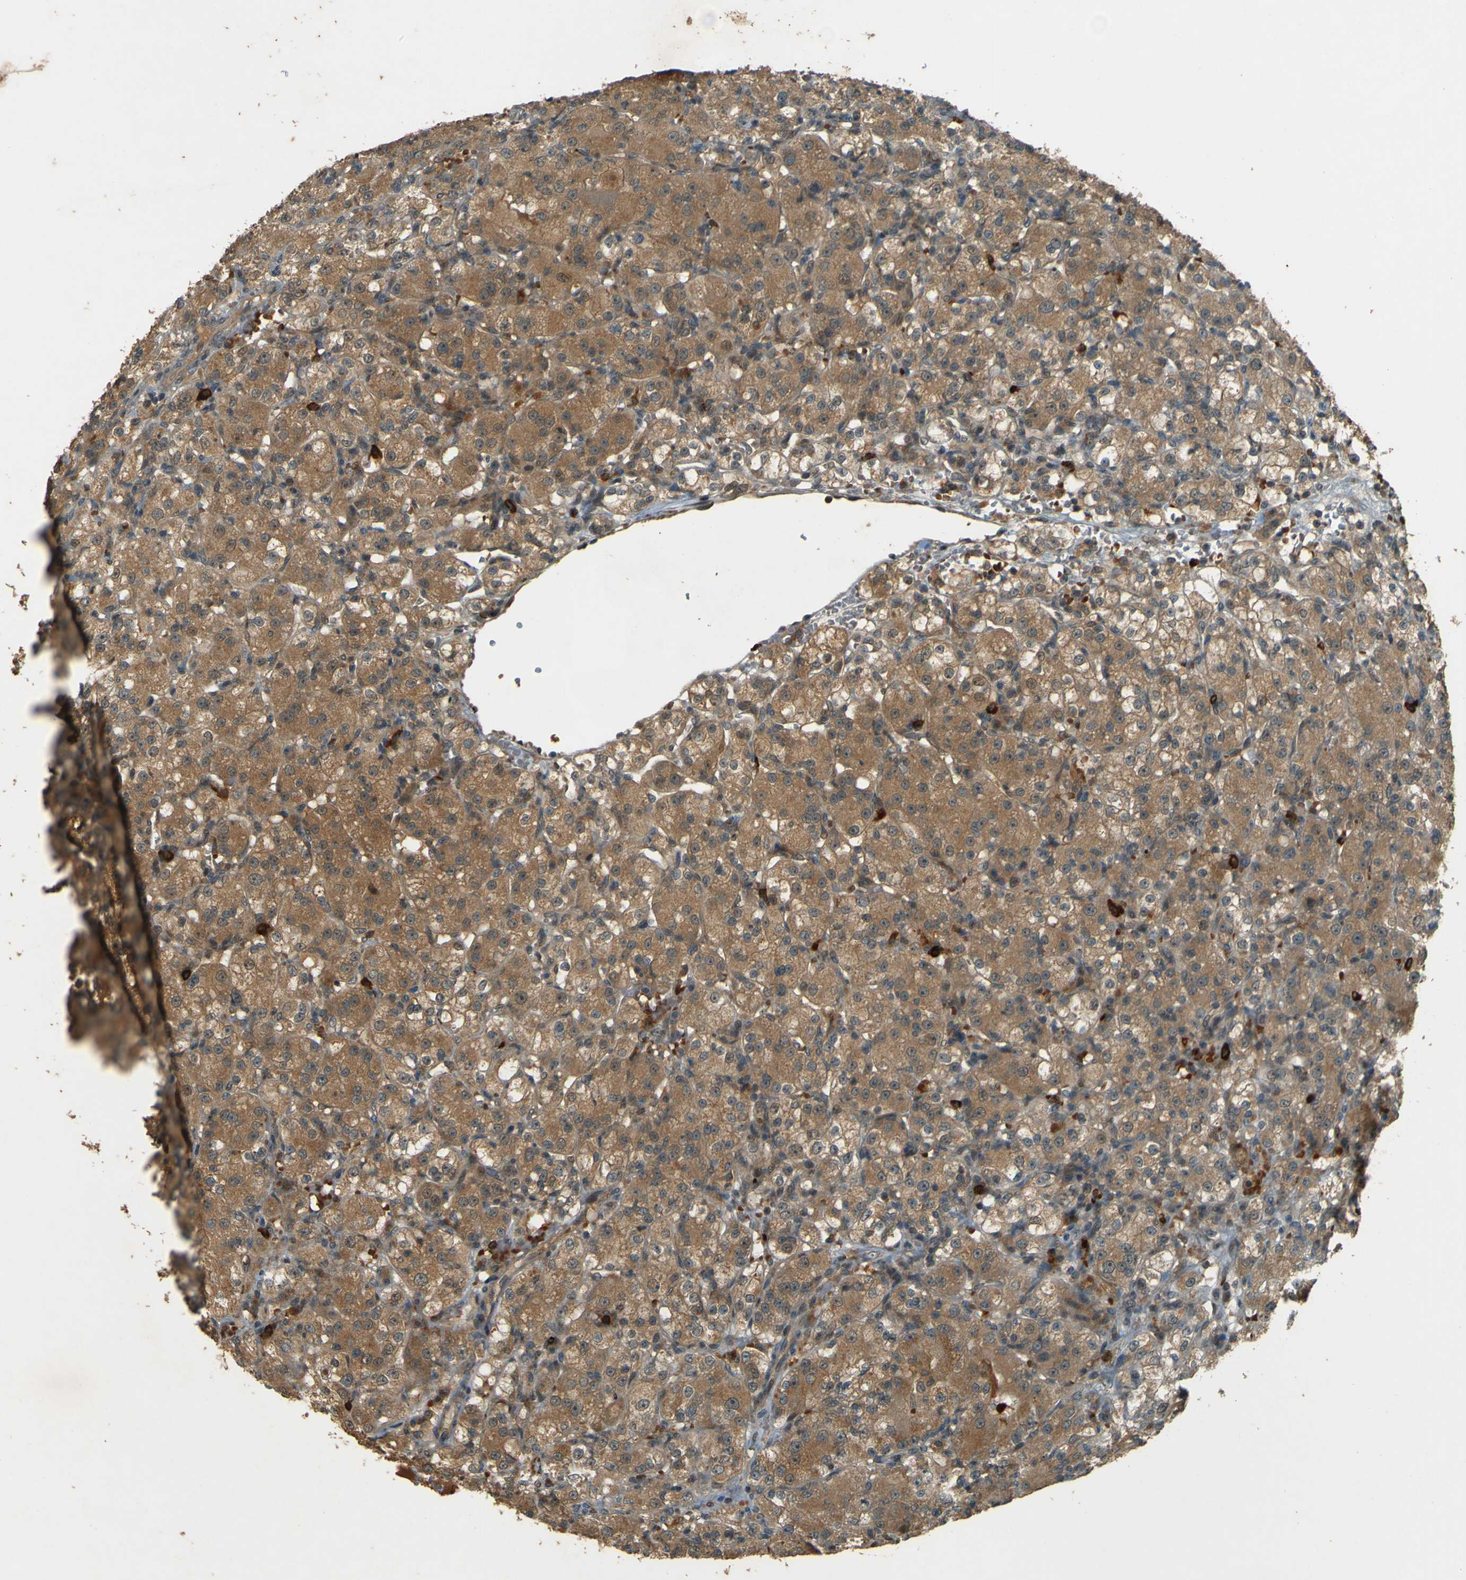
{"staining": {"intensity": "moderate", "quantity": ">75%", "location": "cytoplasmic/membranous"}, "tissue": "renal cancer", "cell_type": "Tumor cells", "image_type": "cancer", "snomed": [{"axis": "morphology", "description": "Normal tissue, NOS"}, {"axis": "morphology", "description": "Adenocarcinoma, NOS"}, {"axis": "topography", "description": "Kidney"}], "caption": "Tumor cells demonstrate moderate cytoplasmic/membranous positivity in approximately >75% of cells in adenocarcinoma (renal). (Stains: DAB in brown, nuclei in blue, Microscopy: brightfield microscopy at high magnification).", "gene": "MPDZ", "patient": {"sex": "male", "age": 61}}